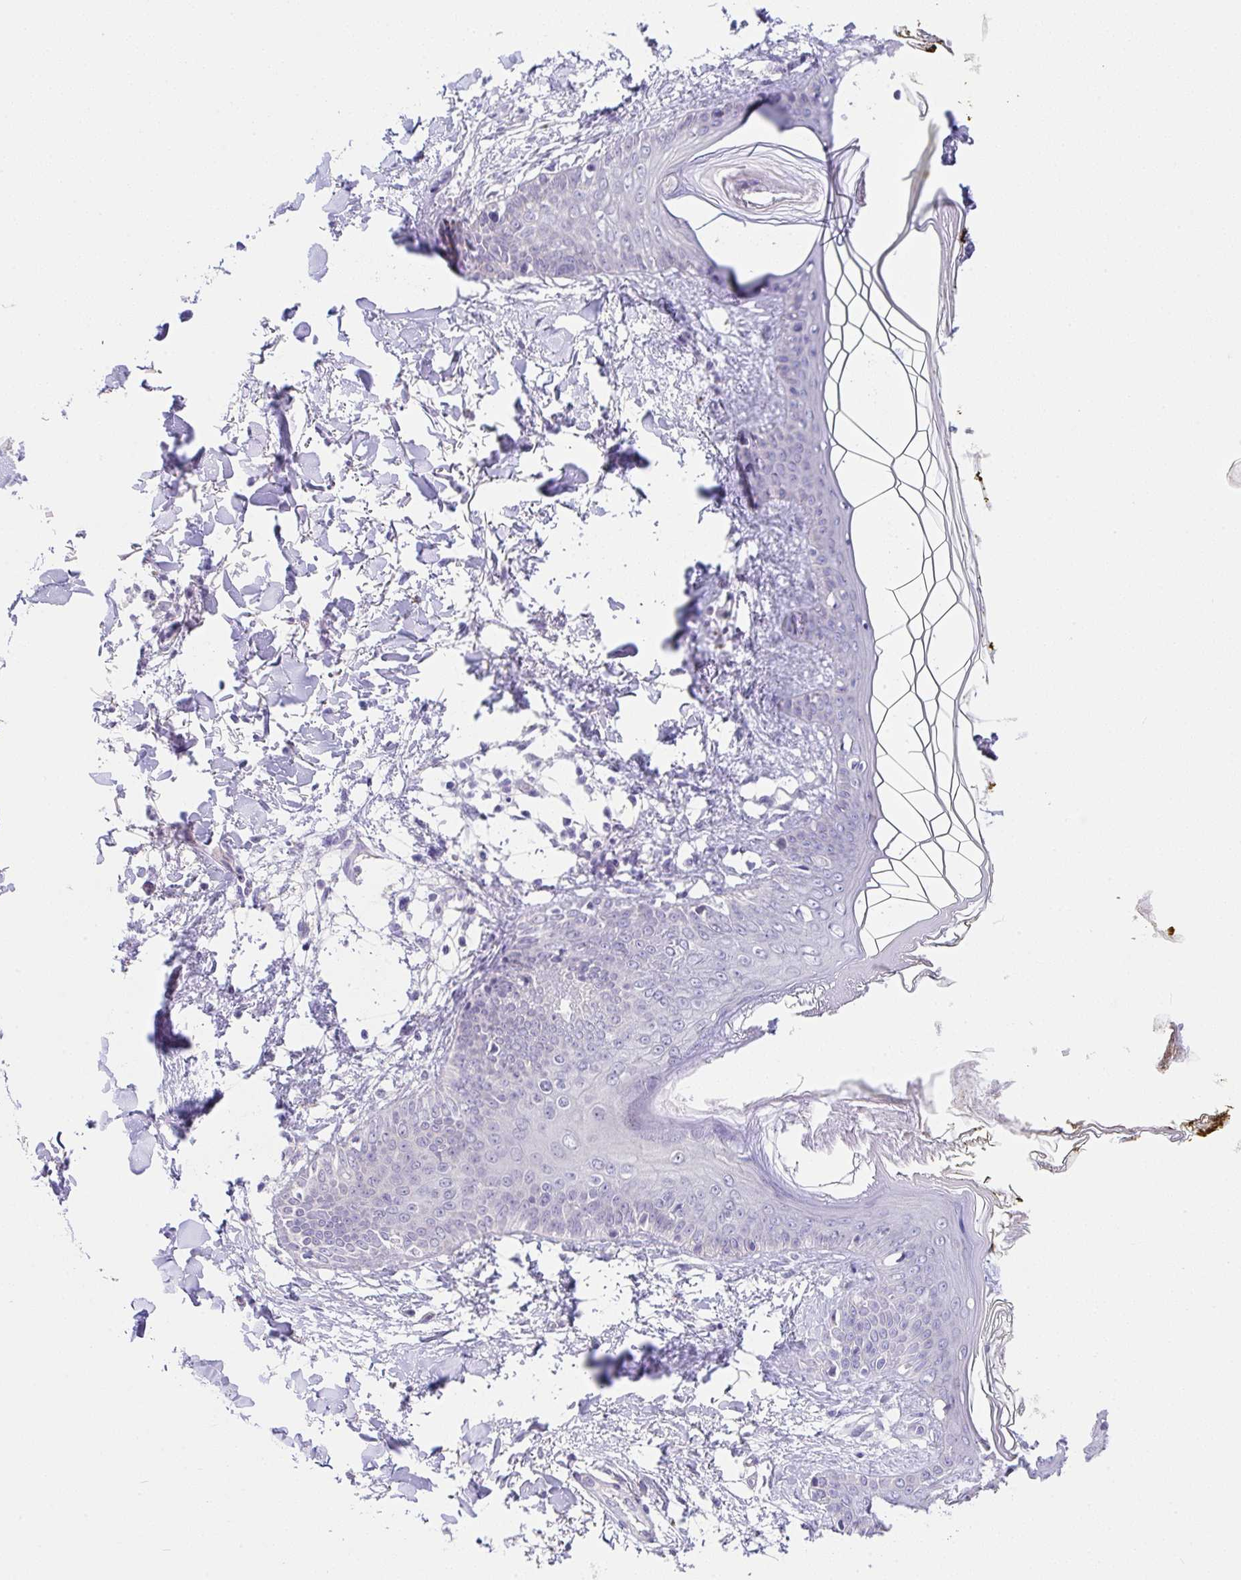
{"staining": {"intensity": "negative", "quantity": "none", "location": "none"}, "tissue": "skin", "cell_type": "Fibroblasts", "image_type": "normal", "snomed": [{"axis": "morphology", "description": "Normal tissue, NOS"}, {"axis": "topography", "description": "Skin"}], "caption": "Immunohistochemistry of benign human skin demonstrates no positivity in fibroblasts. The staining is performed using DAB brown chromogen with nuclei counter-stained in using hematoxylin.", "gene": "CGNL1", "patient": {"sex": "female", "age": 34}}